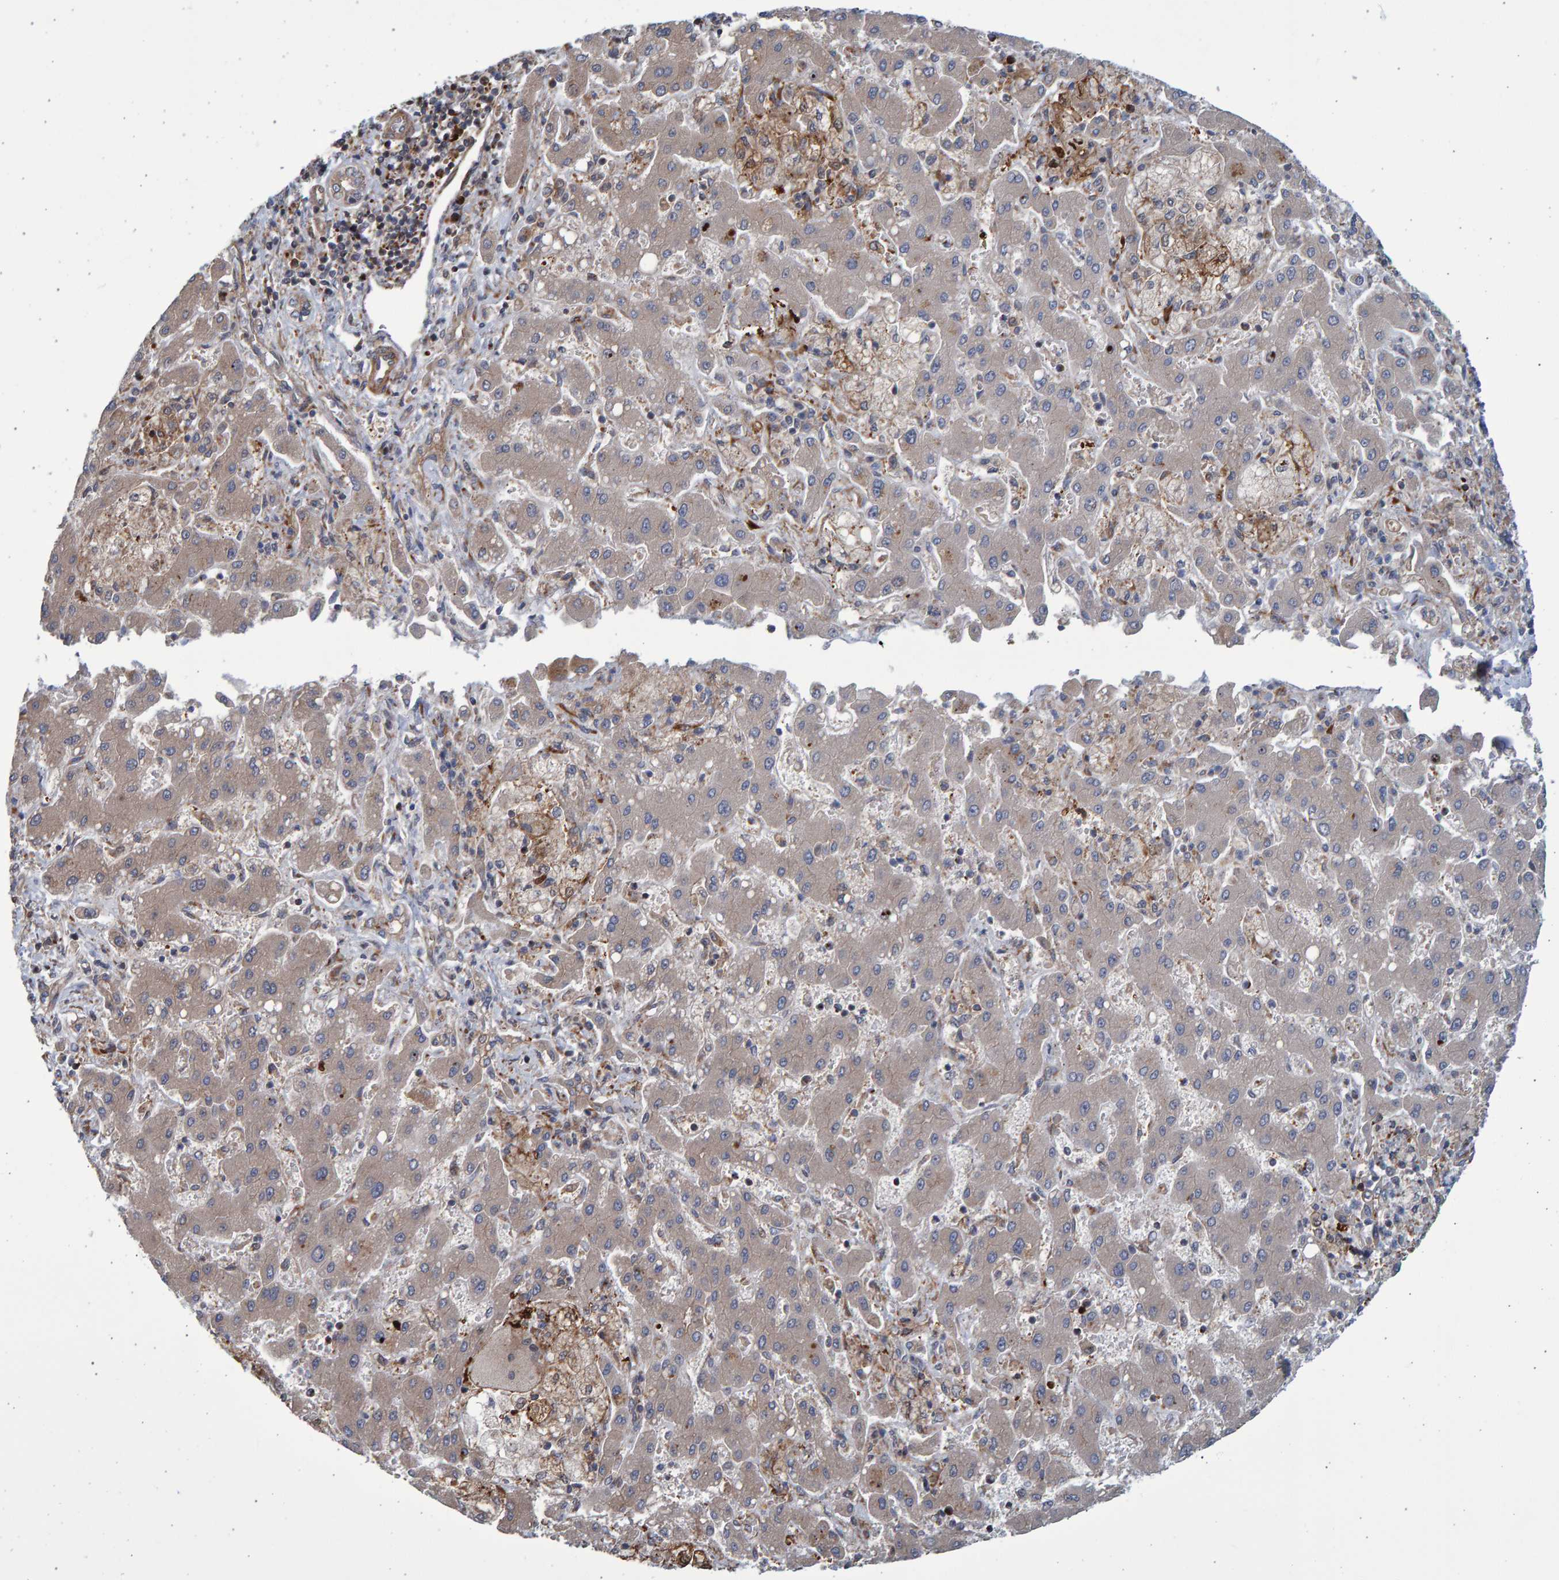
{"staining": {"intensity": "weak", "quantity": "<25%", "location": "cytoplasmic/membranous"}, "tissue": "liver cancer", "cell_type": "Tumor cells", "image_type": "cancer", "snomed": [{"axis": "morphology", "description": "Cholangiocarcinoma"}, {"axis": "topography", "description": "Liver"}], "caption": "Histopathology image shows no protein expression in tumor cells of liver cancer (cholangiocarcinoma) tissue.", "gene": "LRBA", "patient": {"sex": "male", "age": 50}}